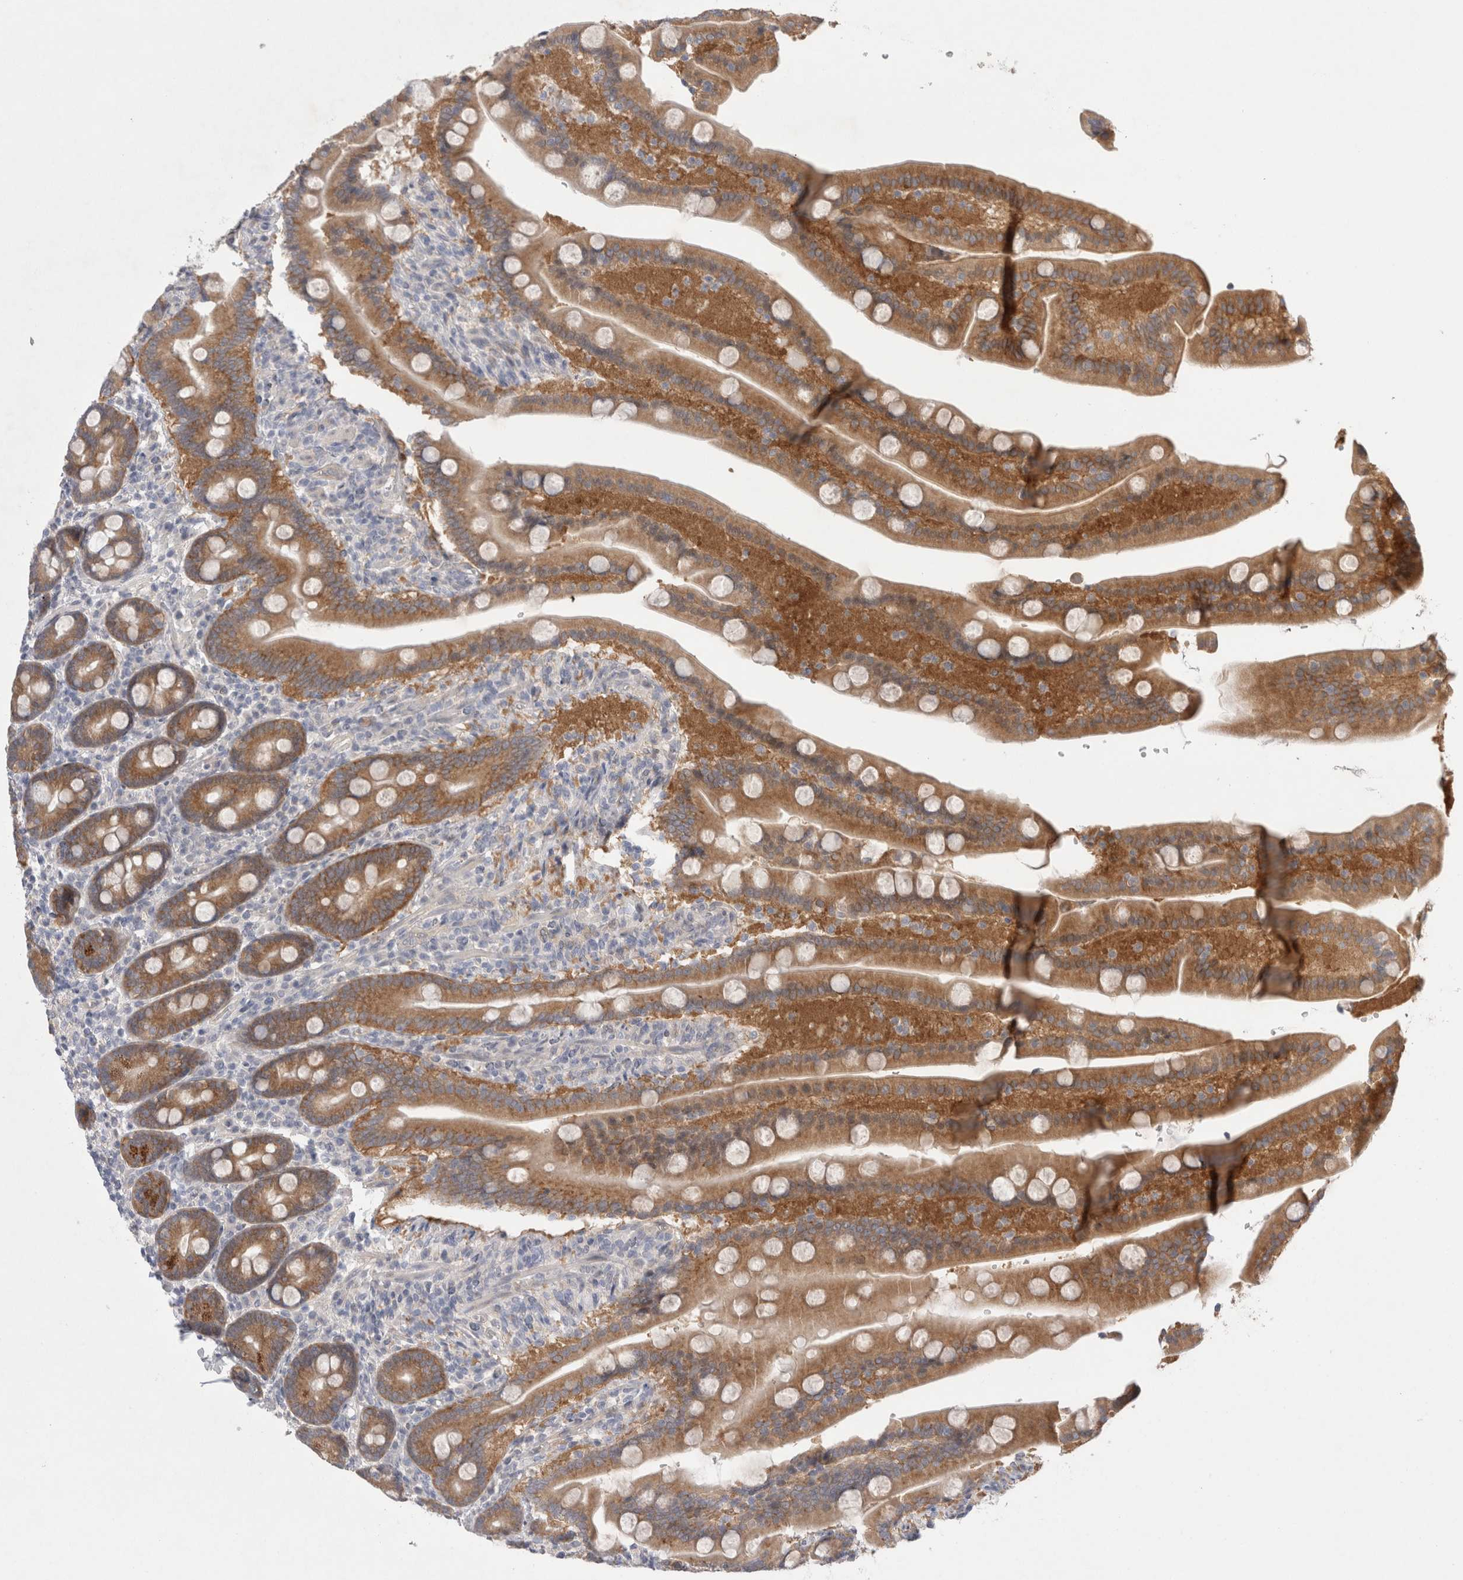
{"staining": {"intensity": "moderate", "quantity": ">75%", "location": "cytoplasmic/membranous"}, "tissue": "duodenum", "cell_type": "Glandular cells", "image_type": "normal", "snomed": [{"axis": "morphology", "description": "Normal tissue, NOS"}, {"axis": "topography", "description": "Duodenum"}], "caption": "An image of human duodenum stained for a protein shows moderate cytoplasmic/membranous brown staining in glandular cells. (Stains: DAB in brown, nuclei in blue, Microscopy: brightfield microscopy at high magnification).", "gene": "WIPF2", "patient": {"sex": "male", "age": 54}}